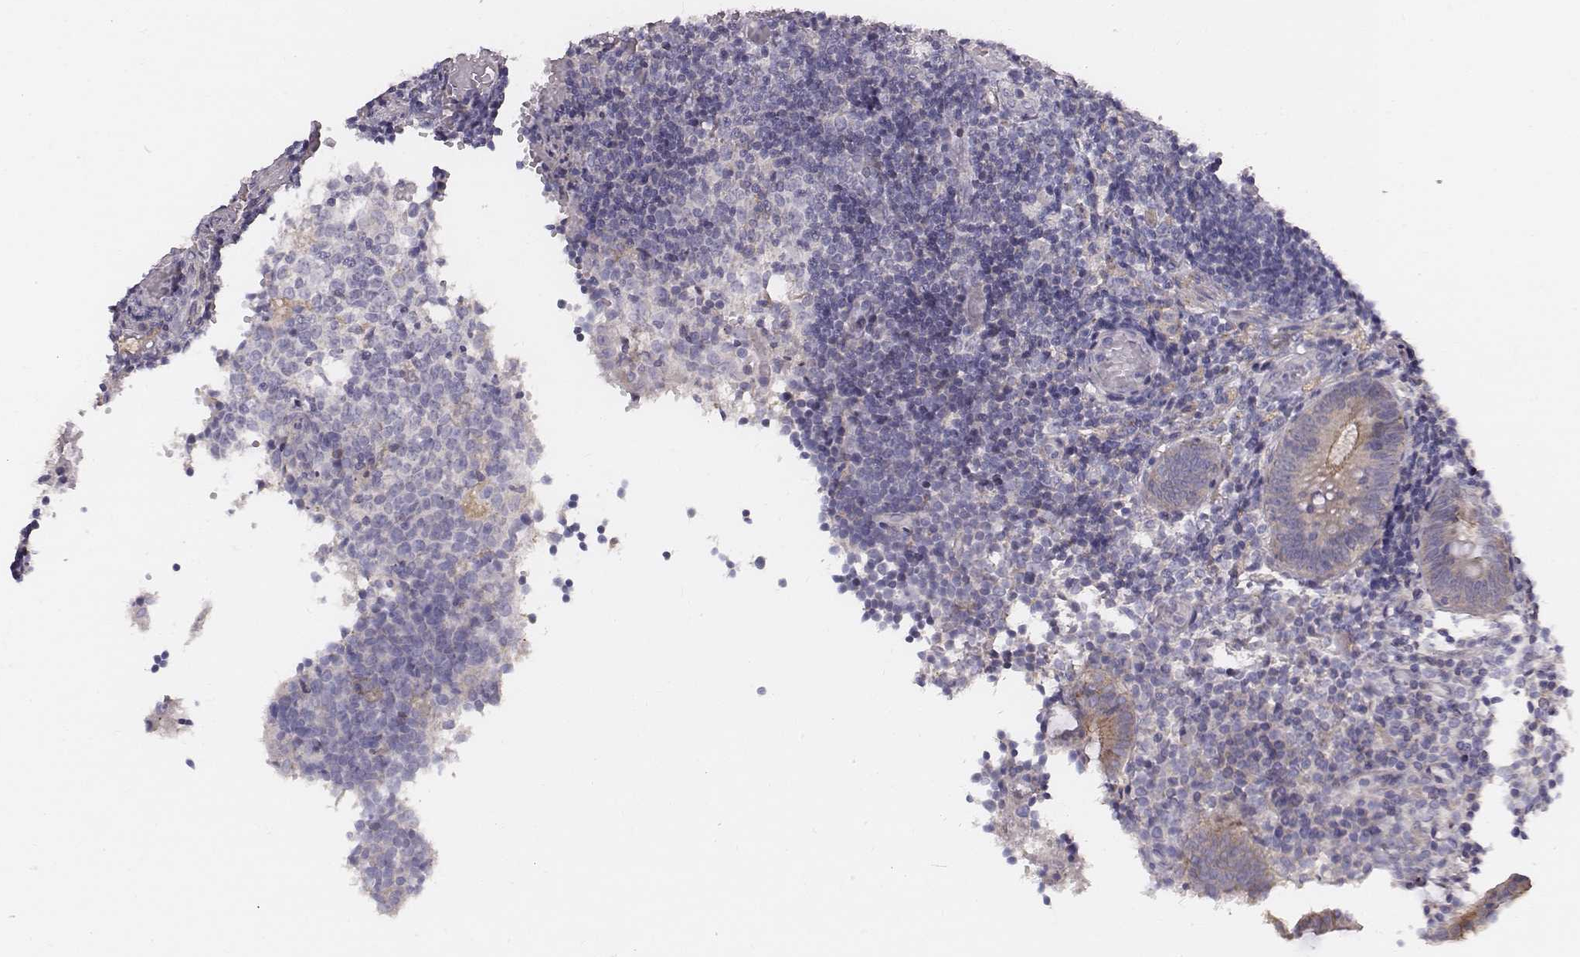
{"staining": {"intensity": "moderate", "quantity": ">75%", "location": "cytoplasmic/membranous"}, "tissue": "appendix", "cell_type": "Glandular cells", "image_type": "normal", "snomed": [{"axis": "morphology", "description": "Normal tissue, NOS"}, {"axis": "topography", "description": "Appendix"}], "caption": "This is a histology image of IHC staining of normal appendix, which shows moderate positivity in the cytoplasmic/membranous of glandular cells.", "gene": "PRKCZ", "patient": {"sex": "female", "age": 32}}